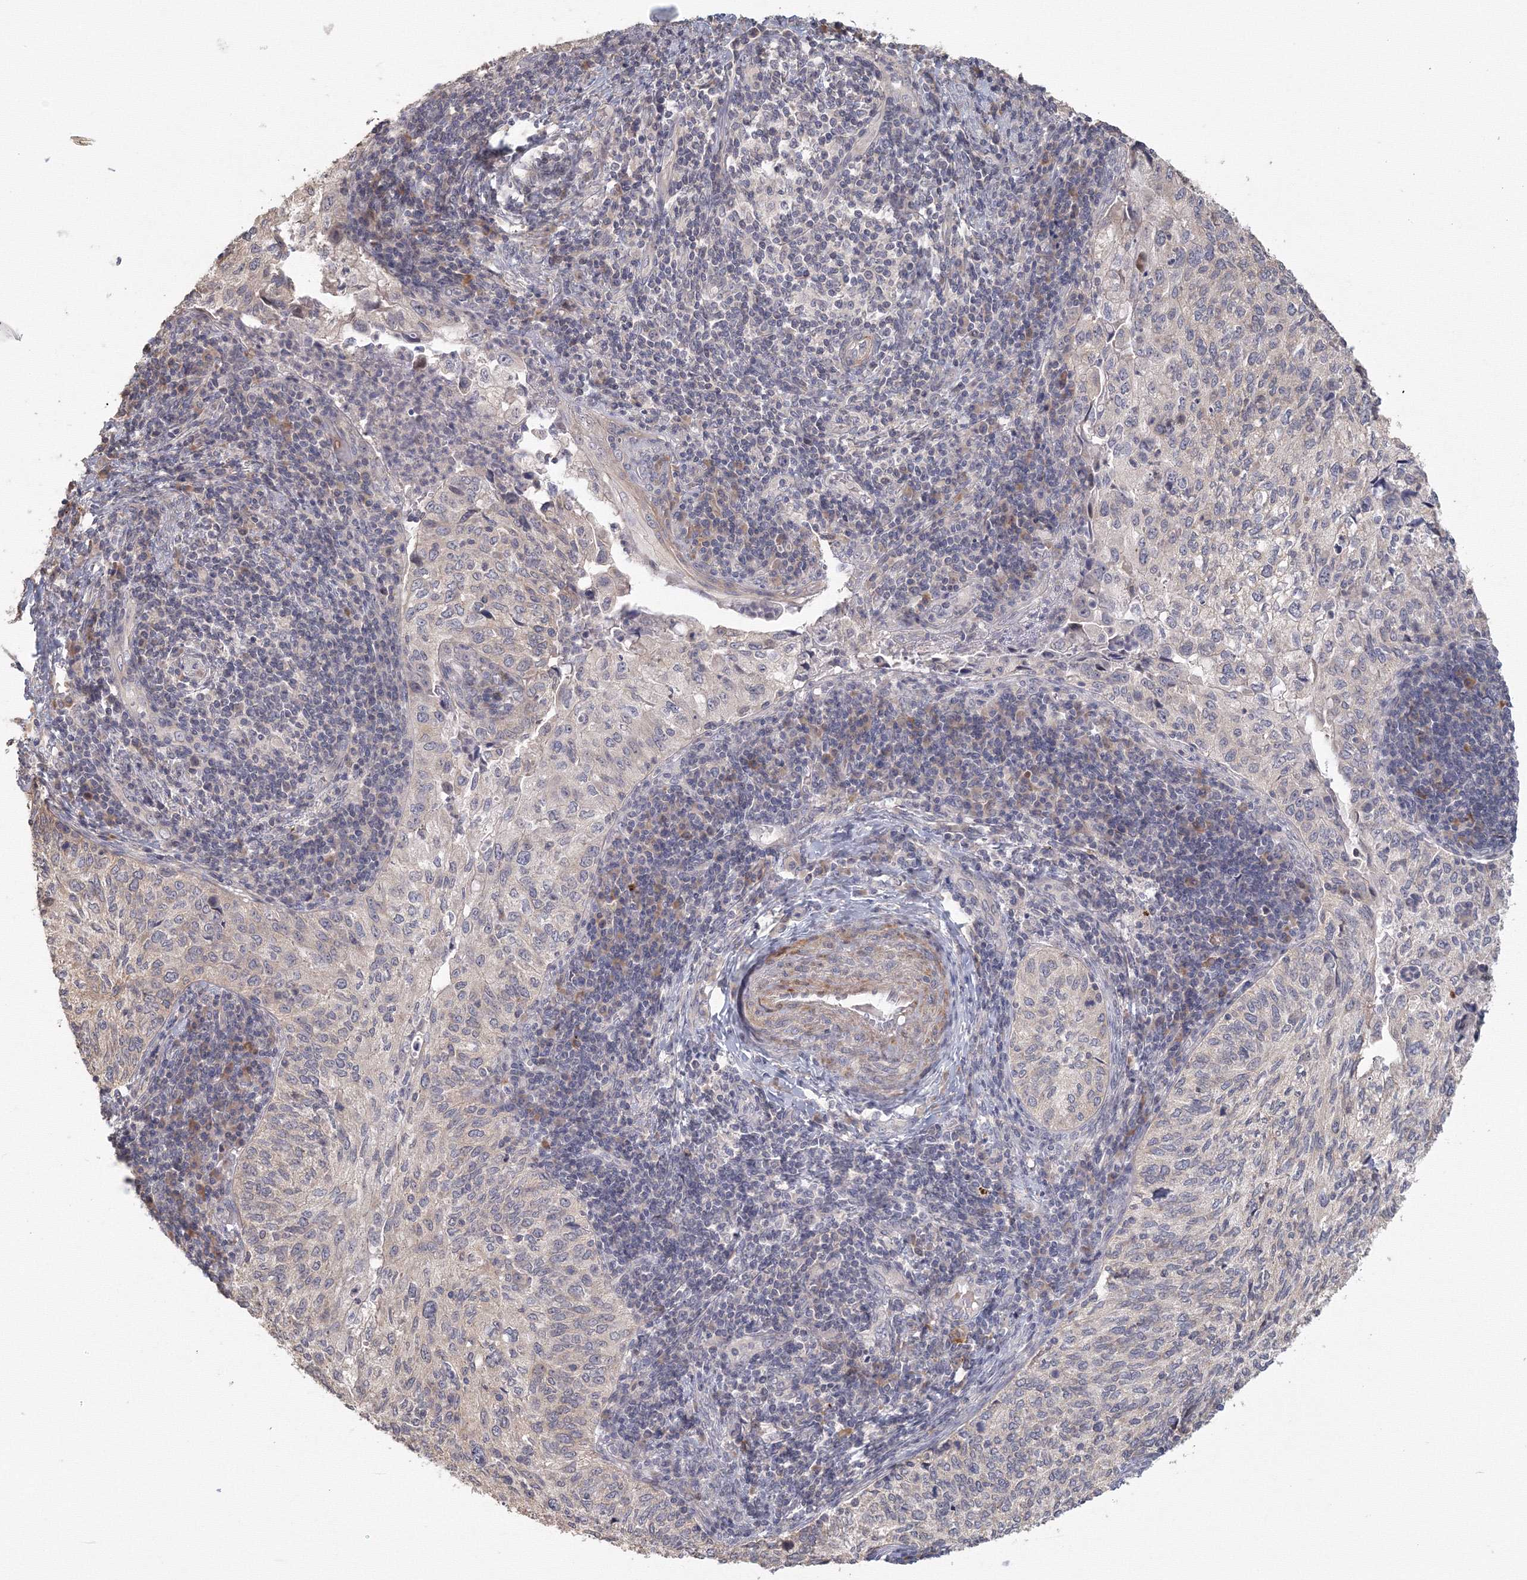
{"staining": {"intensity": "weak", "quantity": "<25%", "location": "cytoplasmic/membranous"}, "tissue": "cervical cancer", "cell_type": "Tumor cells", "image_type": "cancer", "snomed": [{"axis": "morphology", "description": "Squamous cell carcinoma, NOS"}, {"axis": "topography", "description": "Cervix"}], "caption": "Histopathology image shows no significant protein positivity in tumor cells of cervical squamous cell carcinoma.", "gene": "TACC2", "patient": {"sex": "female", "age": 30}}